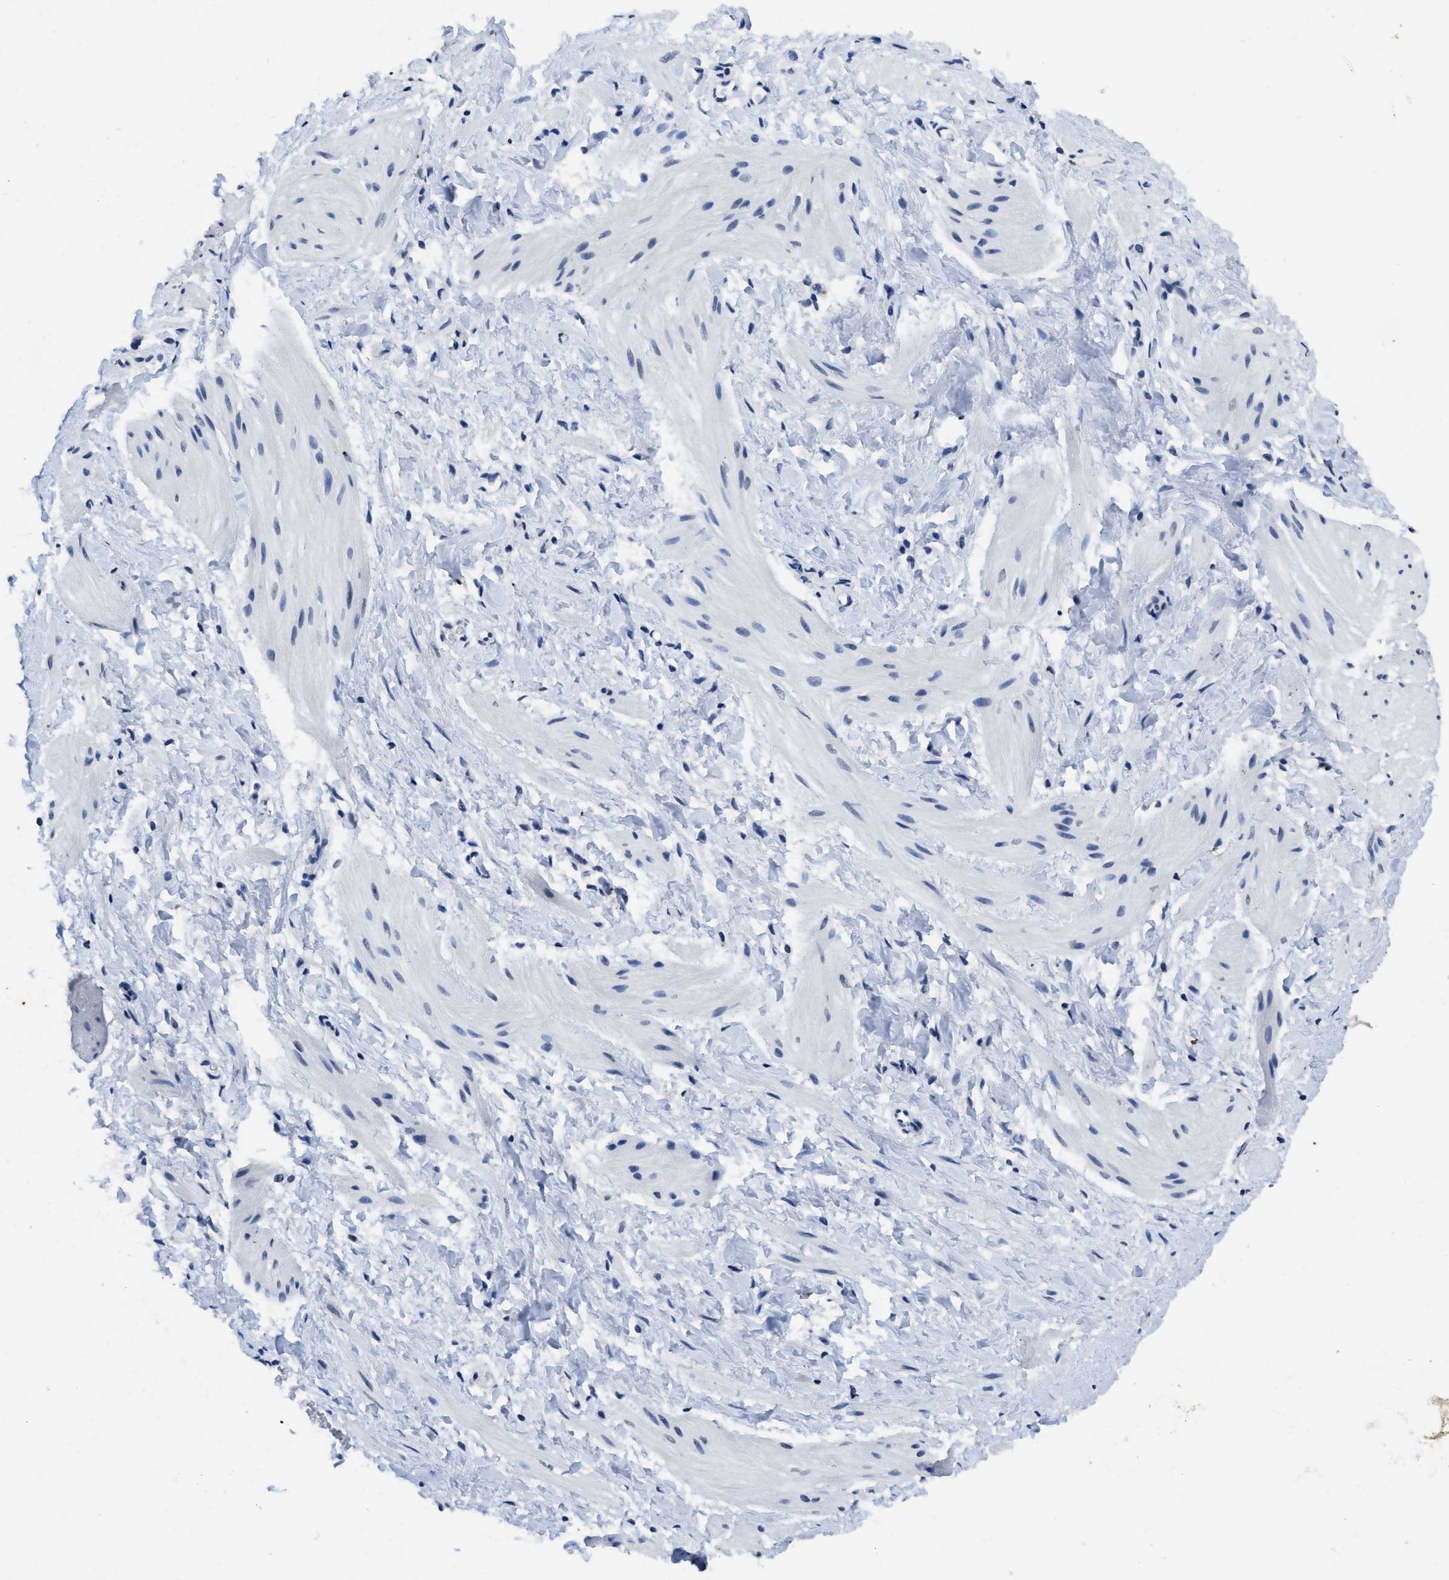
{"staining": {"intensity": "negative", "quantity": "none", "location": "none"}, "tissue": "smooth muscle", "cell_type": "Smooth muscle cells", "image_type": "normal", "snomed": [{"axis": "morphology", "description": "Normal tissue, NOS"}, {"axis": "topography", "description": "Smooth muscle"}], "caption": "IHC photomicrograph of unremarkable smooth muscle stained for a protein (brown), which demonstrates no positivity in smooth muscle cells.", "gene": "ITGA2B", "patient": {"sex": "male", "age": 16}}